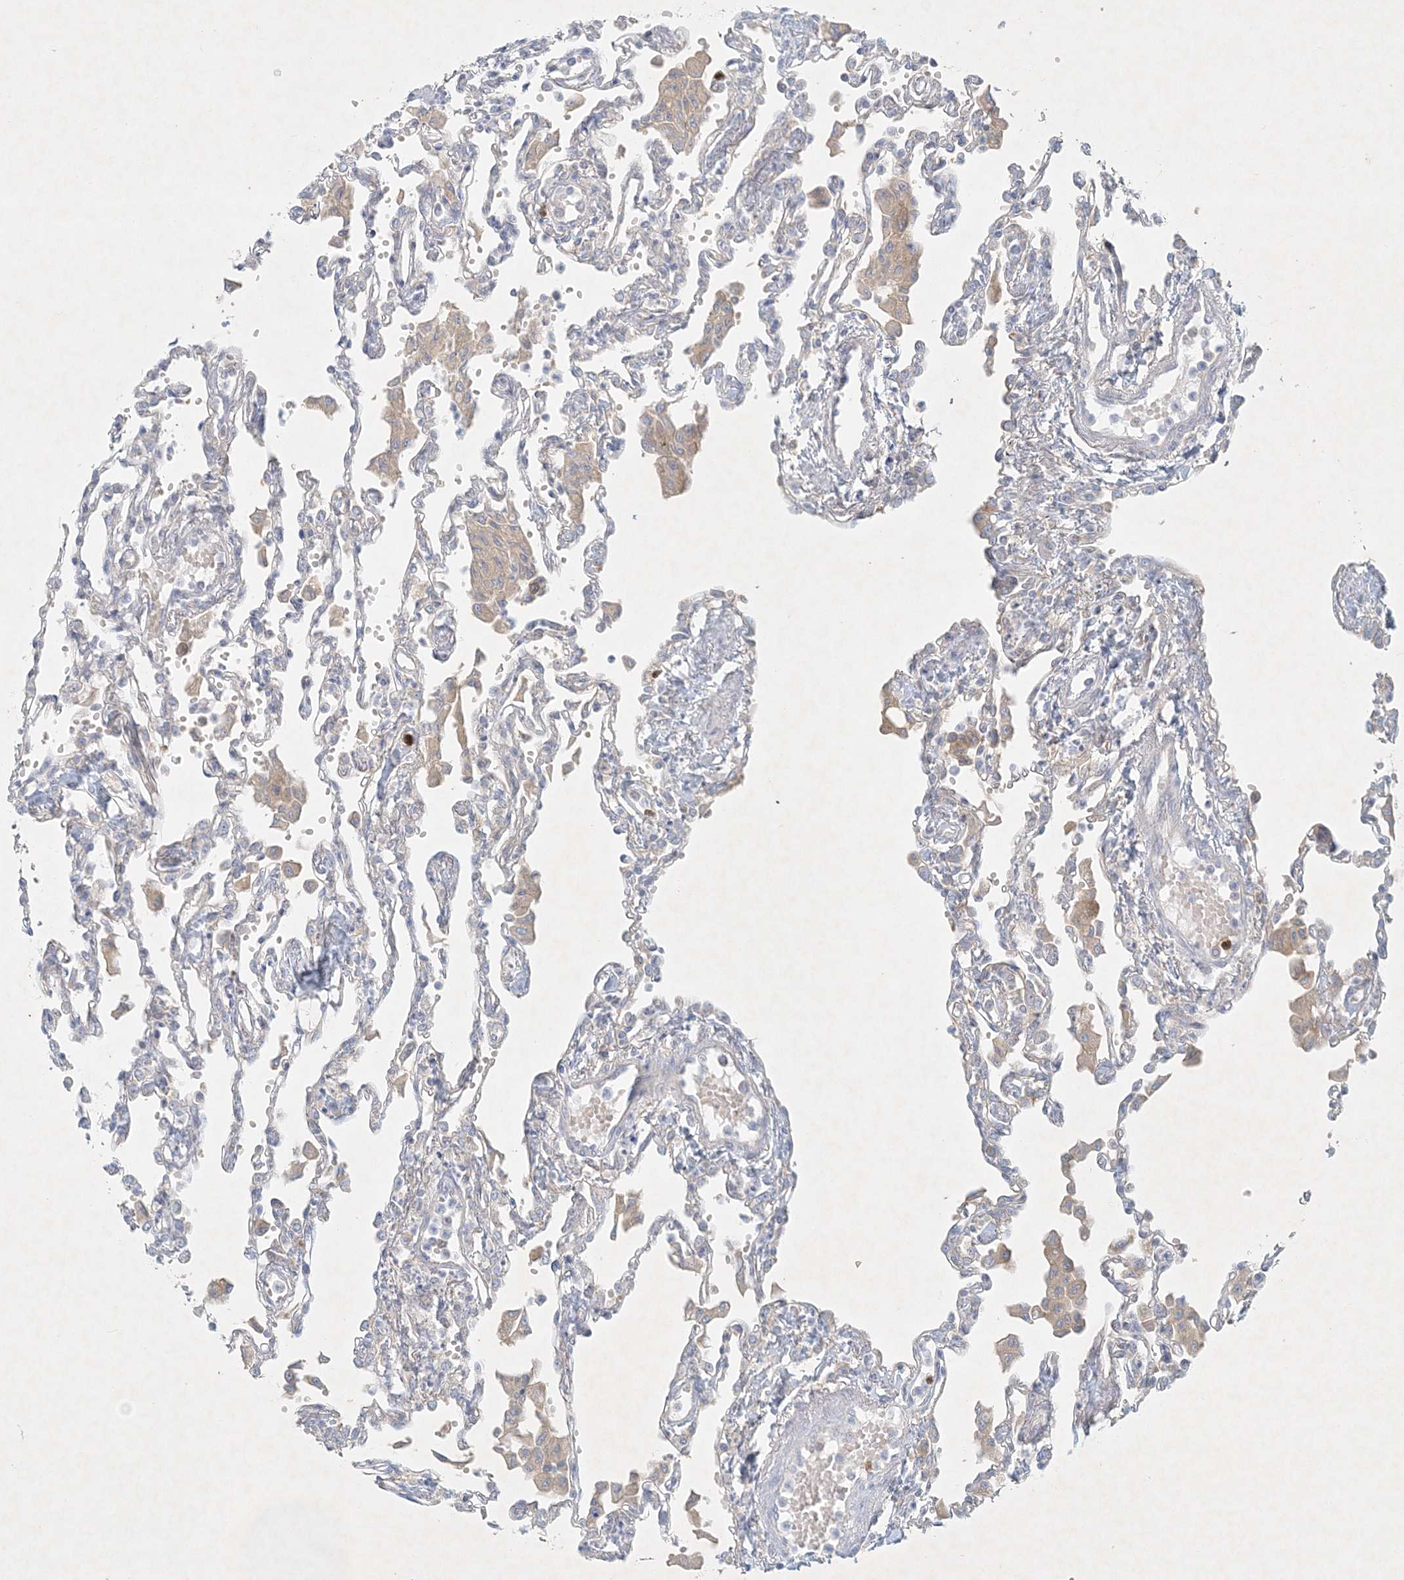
{"staining": {"intensity": "negative", "quantity": "none", "location": "none"}, "tissue": "lung", "cell_type": "Alveolar cells", "image_type": "normal", "snomed": [{"axis": "morphology", "description": "Normal tissue, NOS"}, {"axis": "topography", "description": "Bronchus"}, {"axis": "topography", "description": "Lung"}], "caption": "Protein analysis of unremarkable lung reveals no significant positivity in alveolar cells.", "gene": "STK11IP", "patient": {"sex": "female", "age": 49}}